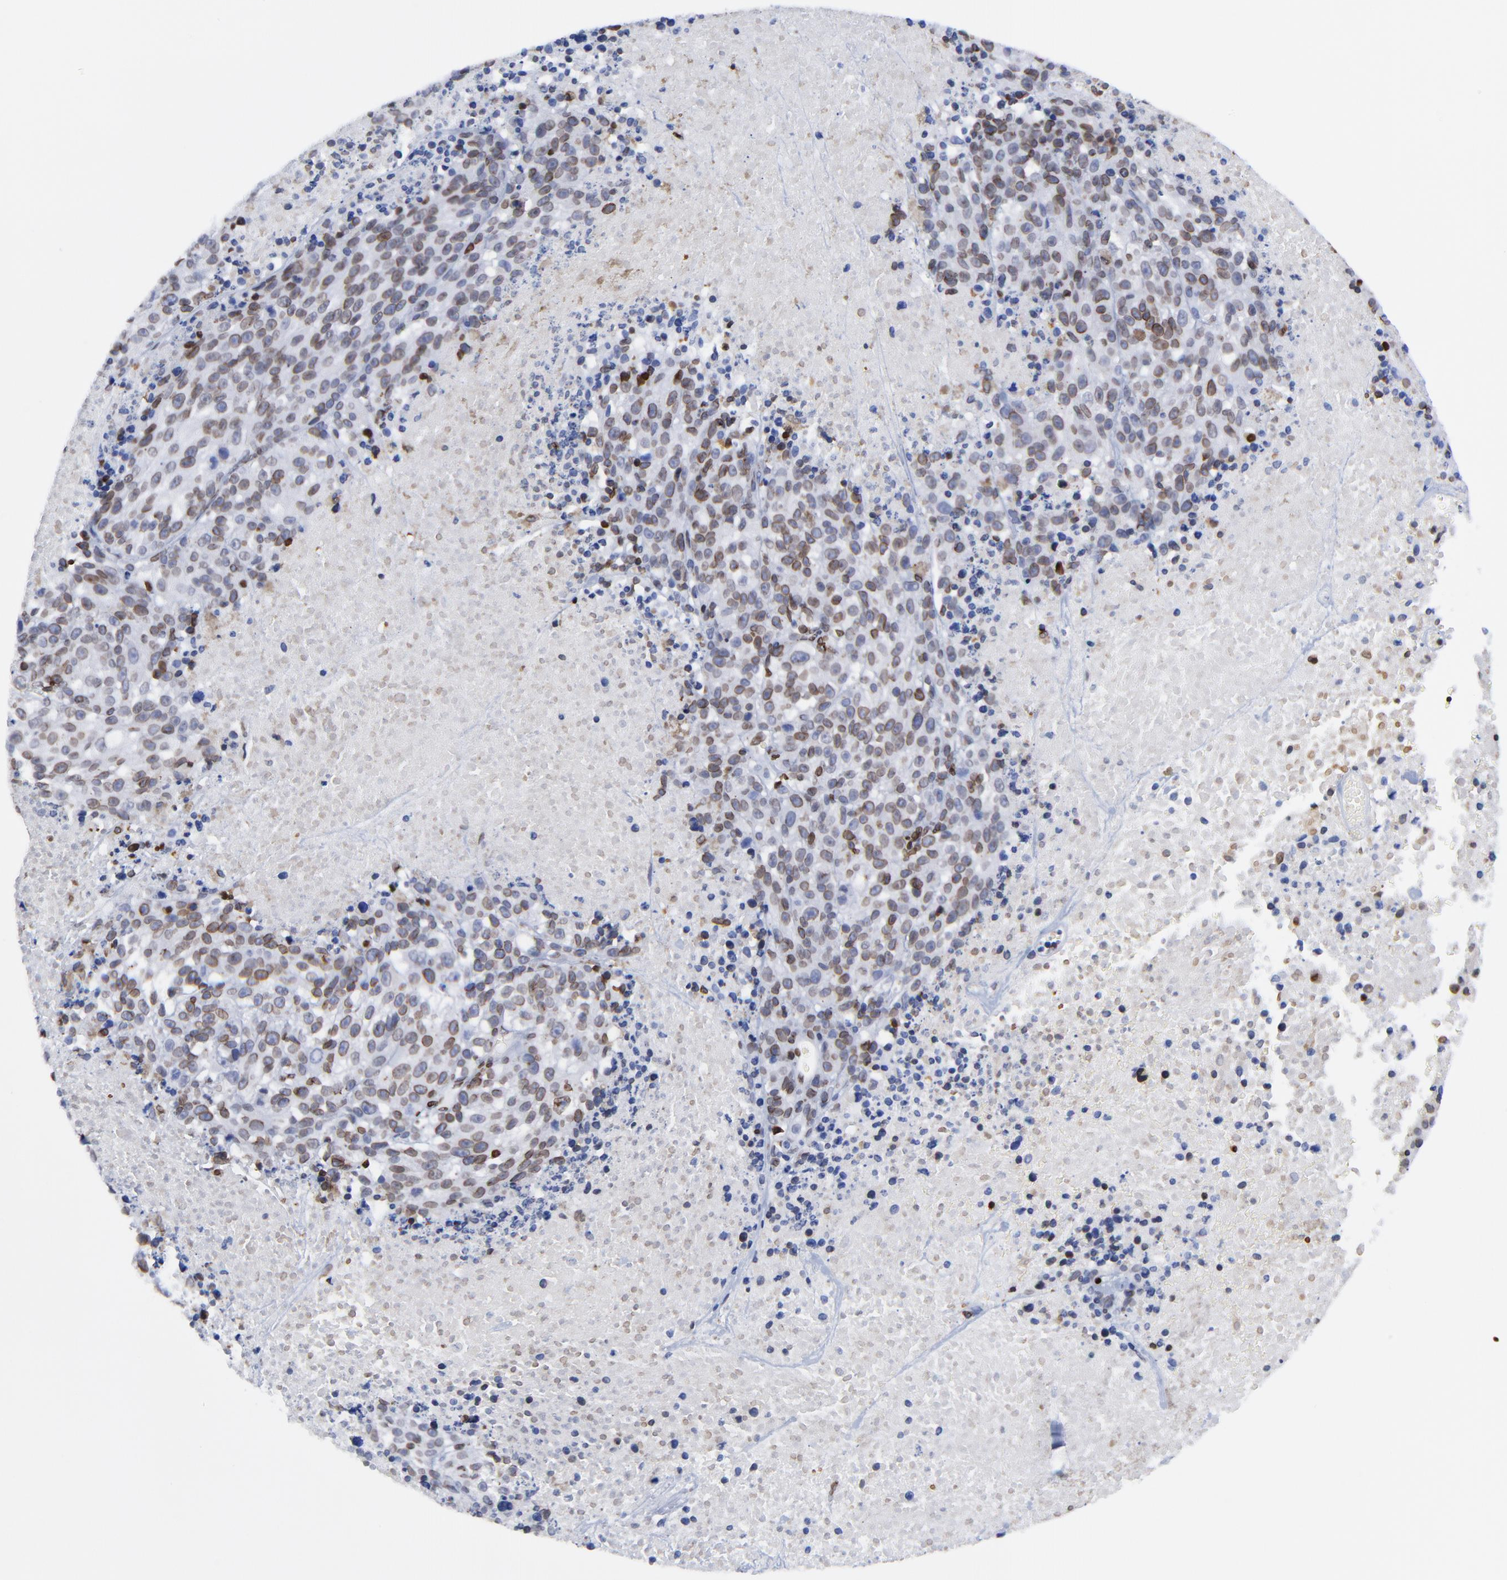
{"staining": {"intensity": "moderate", "quantity": ">75%", "location": "cytoplasmic/membranous,nuclear"}, "tissue": "melanoma", "cell_type": "Tumor cells", "image_type": "cancer", "snomed": [{"axis": "morphology", "description": "Malignant melanoma, Metastatic site"}, {"axis": "topography", "description": "Cerebral cortex"}], "caption": "Melanoma stained with immunohistochemistry (IHC) shows moderate cytoplasmic/membranous and nuclear expression in approximately >75% of tumor cells.", "gene": "THAP7", "patient": {"sex": "female", "age": 52}}